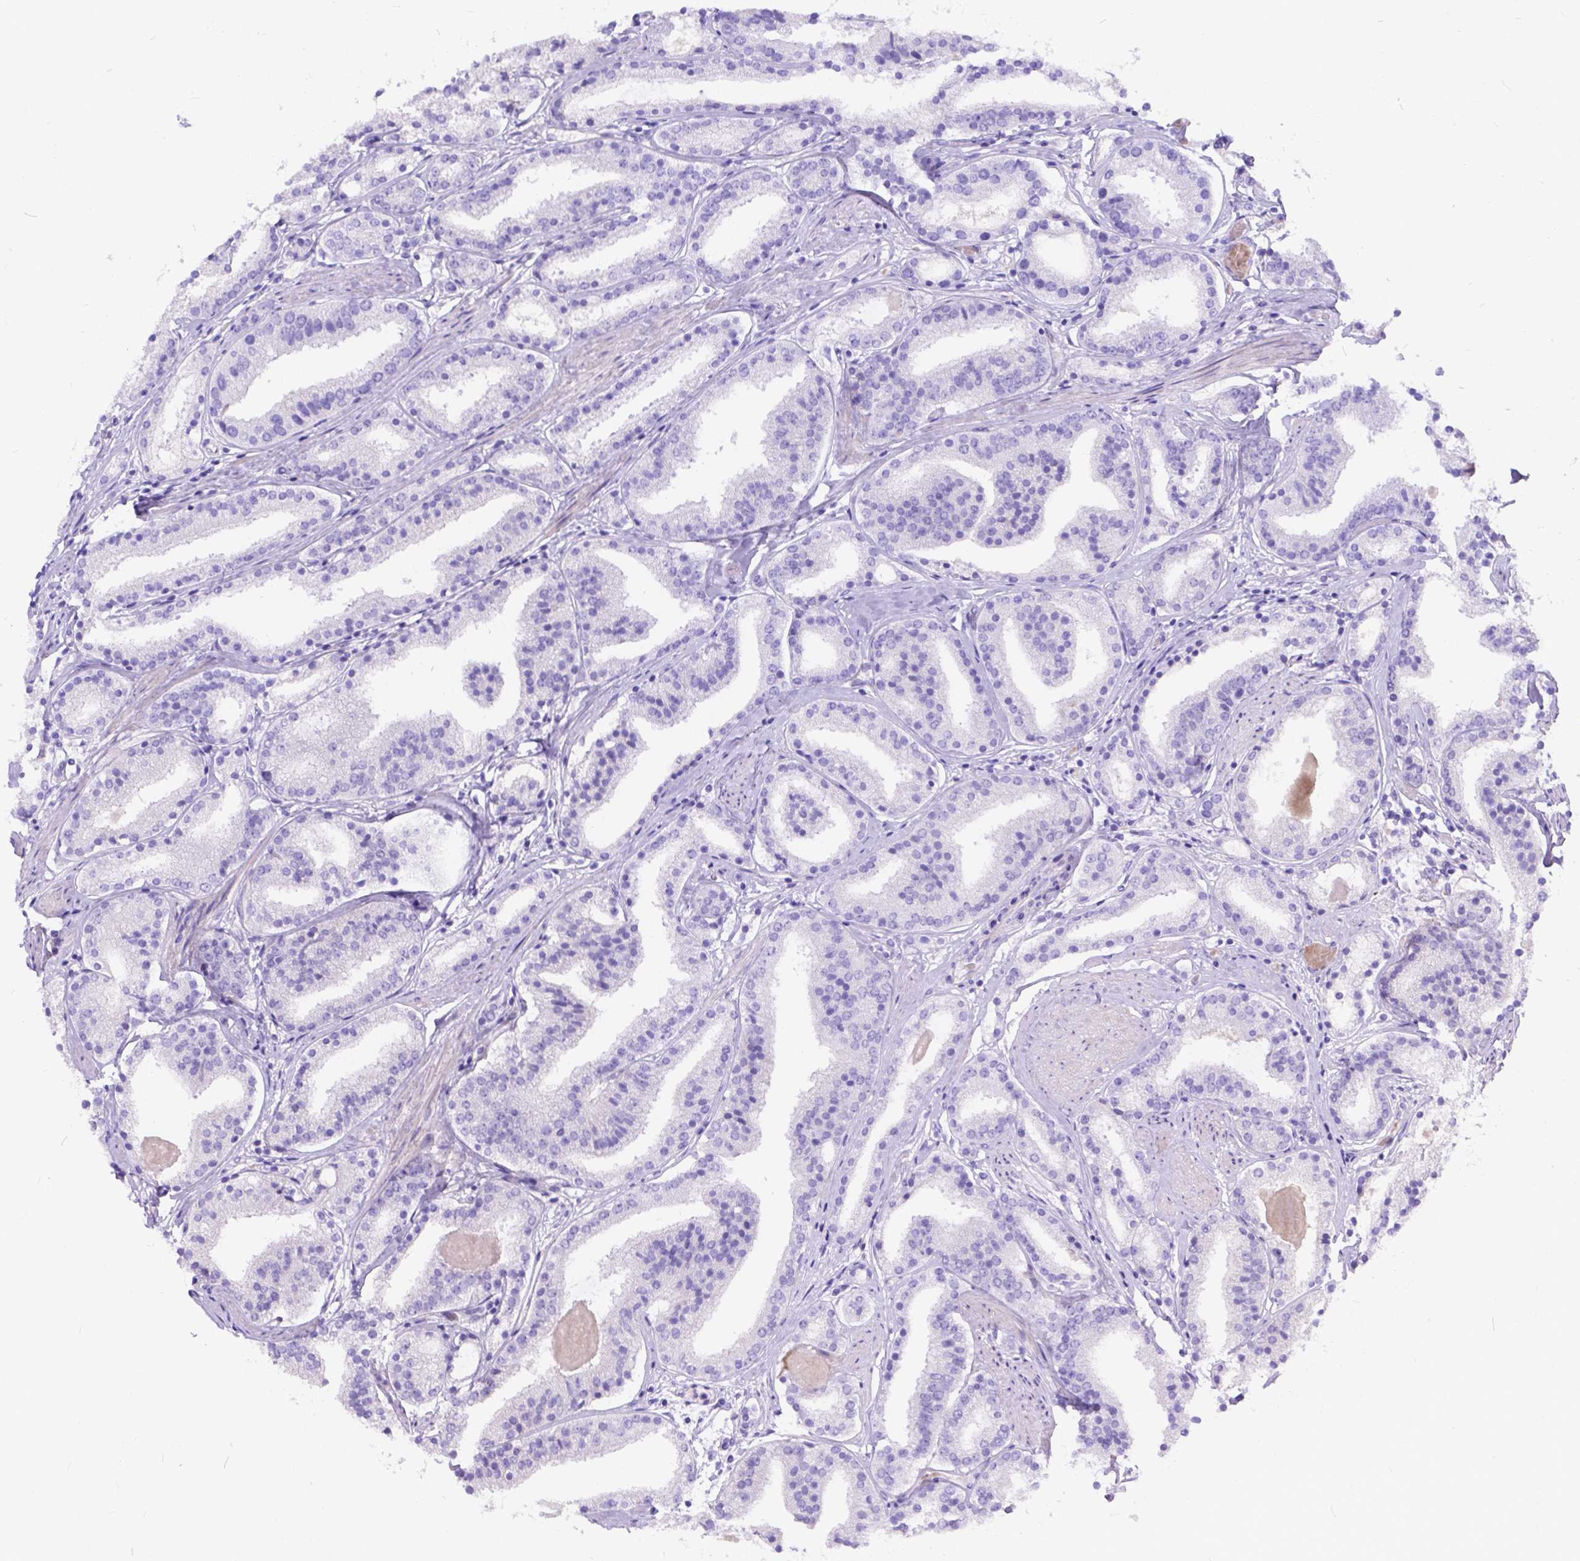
{"staining": {"intensity": "negative", "quantity": "none", "location": "none"}, "tissue": "prostate cancer", "cell_type": "Tumor cells", "image_type": "cancer", "snomed": [{"axis": "morphology", "description": "Adenocarcinoma, High grade"}, {"axis": "topography", "description": "Prostate"}], "caption": "The immunohistochemistry (IHC) image has no significant expression in tumor cells of prostate cancer (adenocarcinoma (high-grade)) tissue.", "gene": "KLHL10", "patient": {"sex": "male", "age": 63}}